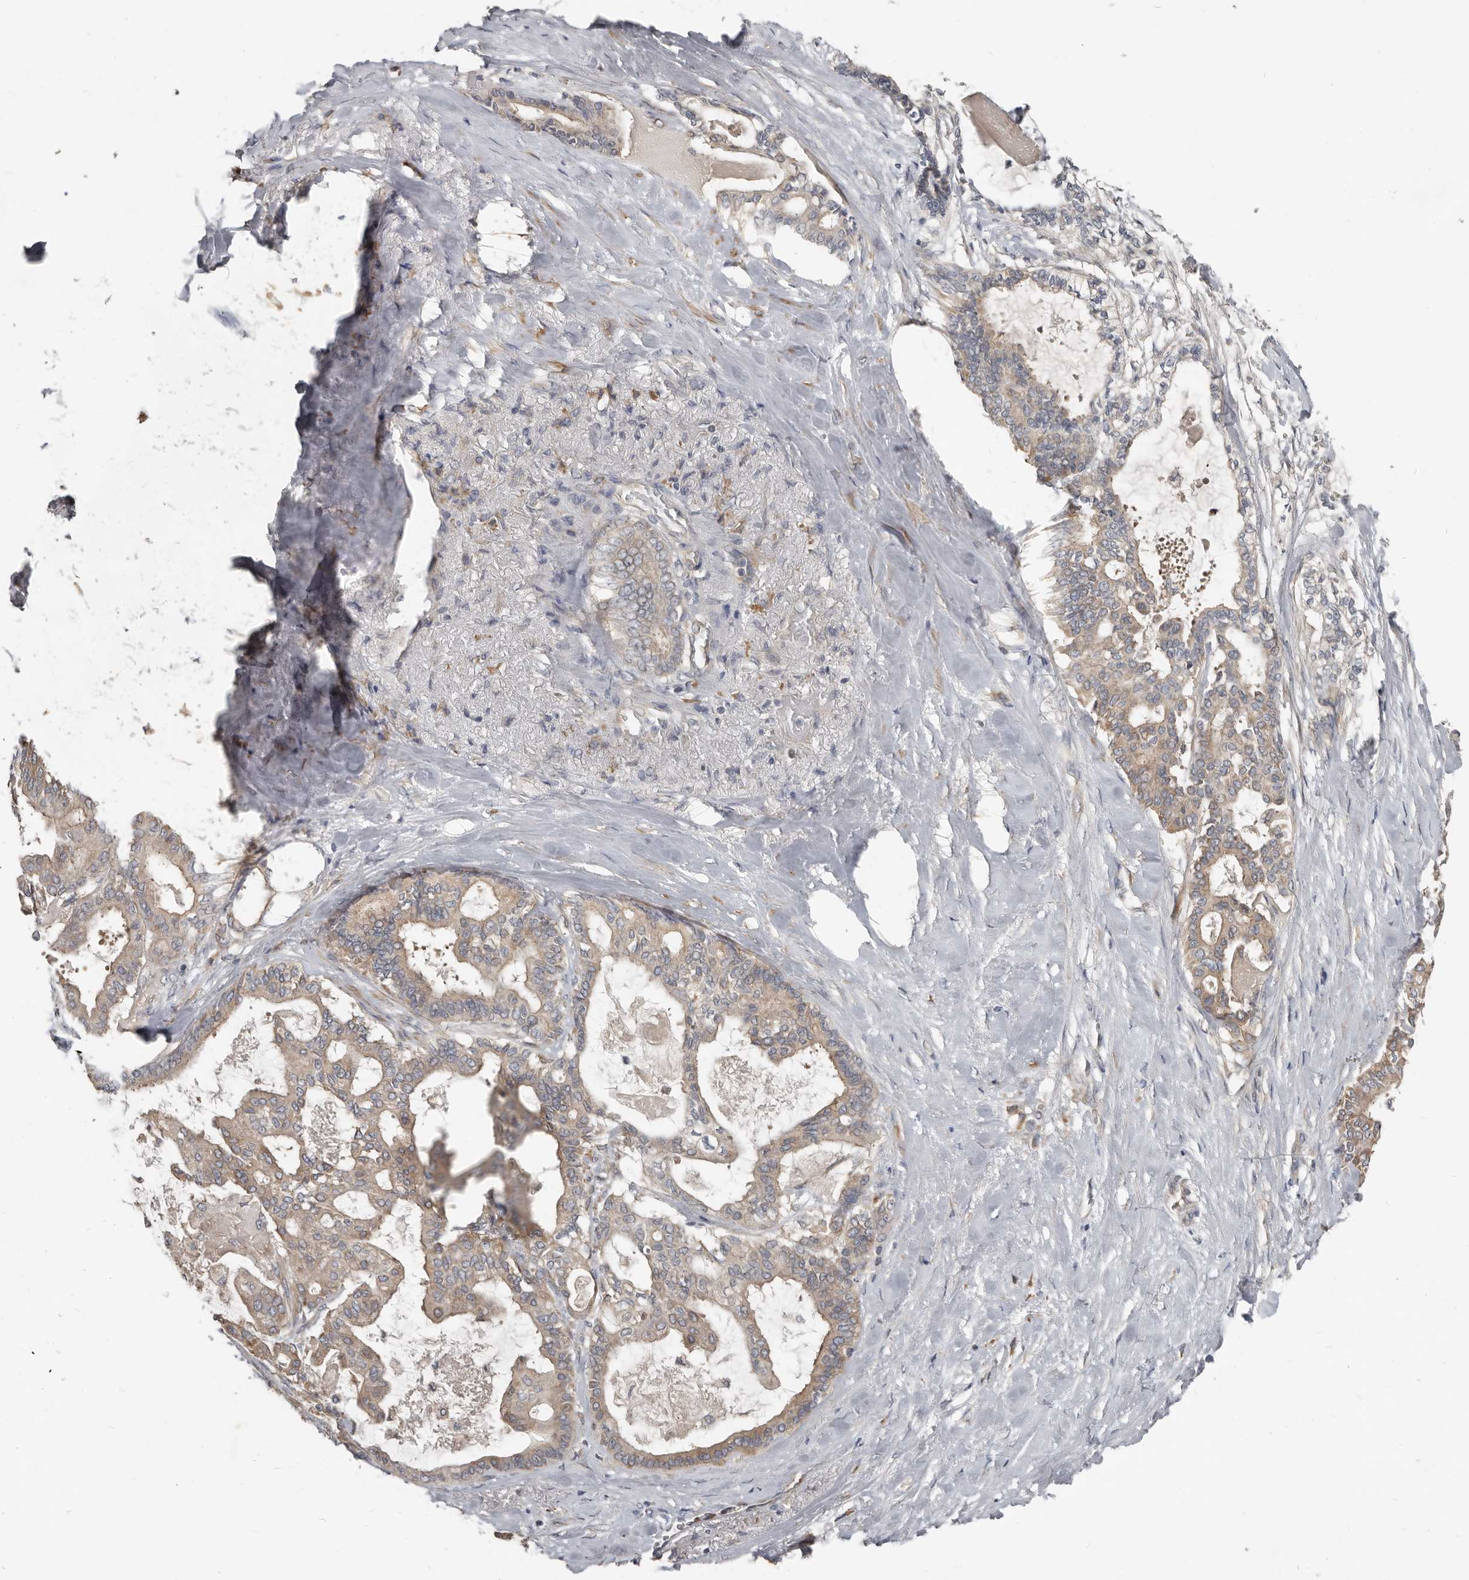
{"staining": {"intensity": "moderate", "quantity": ">75%", "location": "cytoplasmic/membranous"}, "tissue": "pancreatic cancer", "cell_type": "Tumor cells", "image_type": "cancer", "snomed": [{"axis": "morphology", "description": "Adenocarcinoma, NOS"}, {"axis": "topography", "description": "Pancreas"}], "caption": "Immunohistochemistry (IHC) image of pancreatic adenocarcinoma stained for a protein (brown), which reveals medium levels of moderate cytoplasmic/membranous expression in approximately >75% of tumor cells.", "gene": "AKNAD1", "patient": {"sex": "male", "age": 63}}